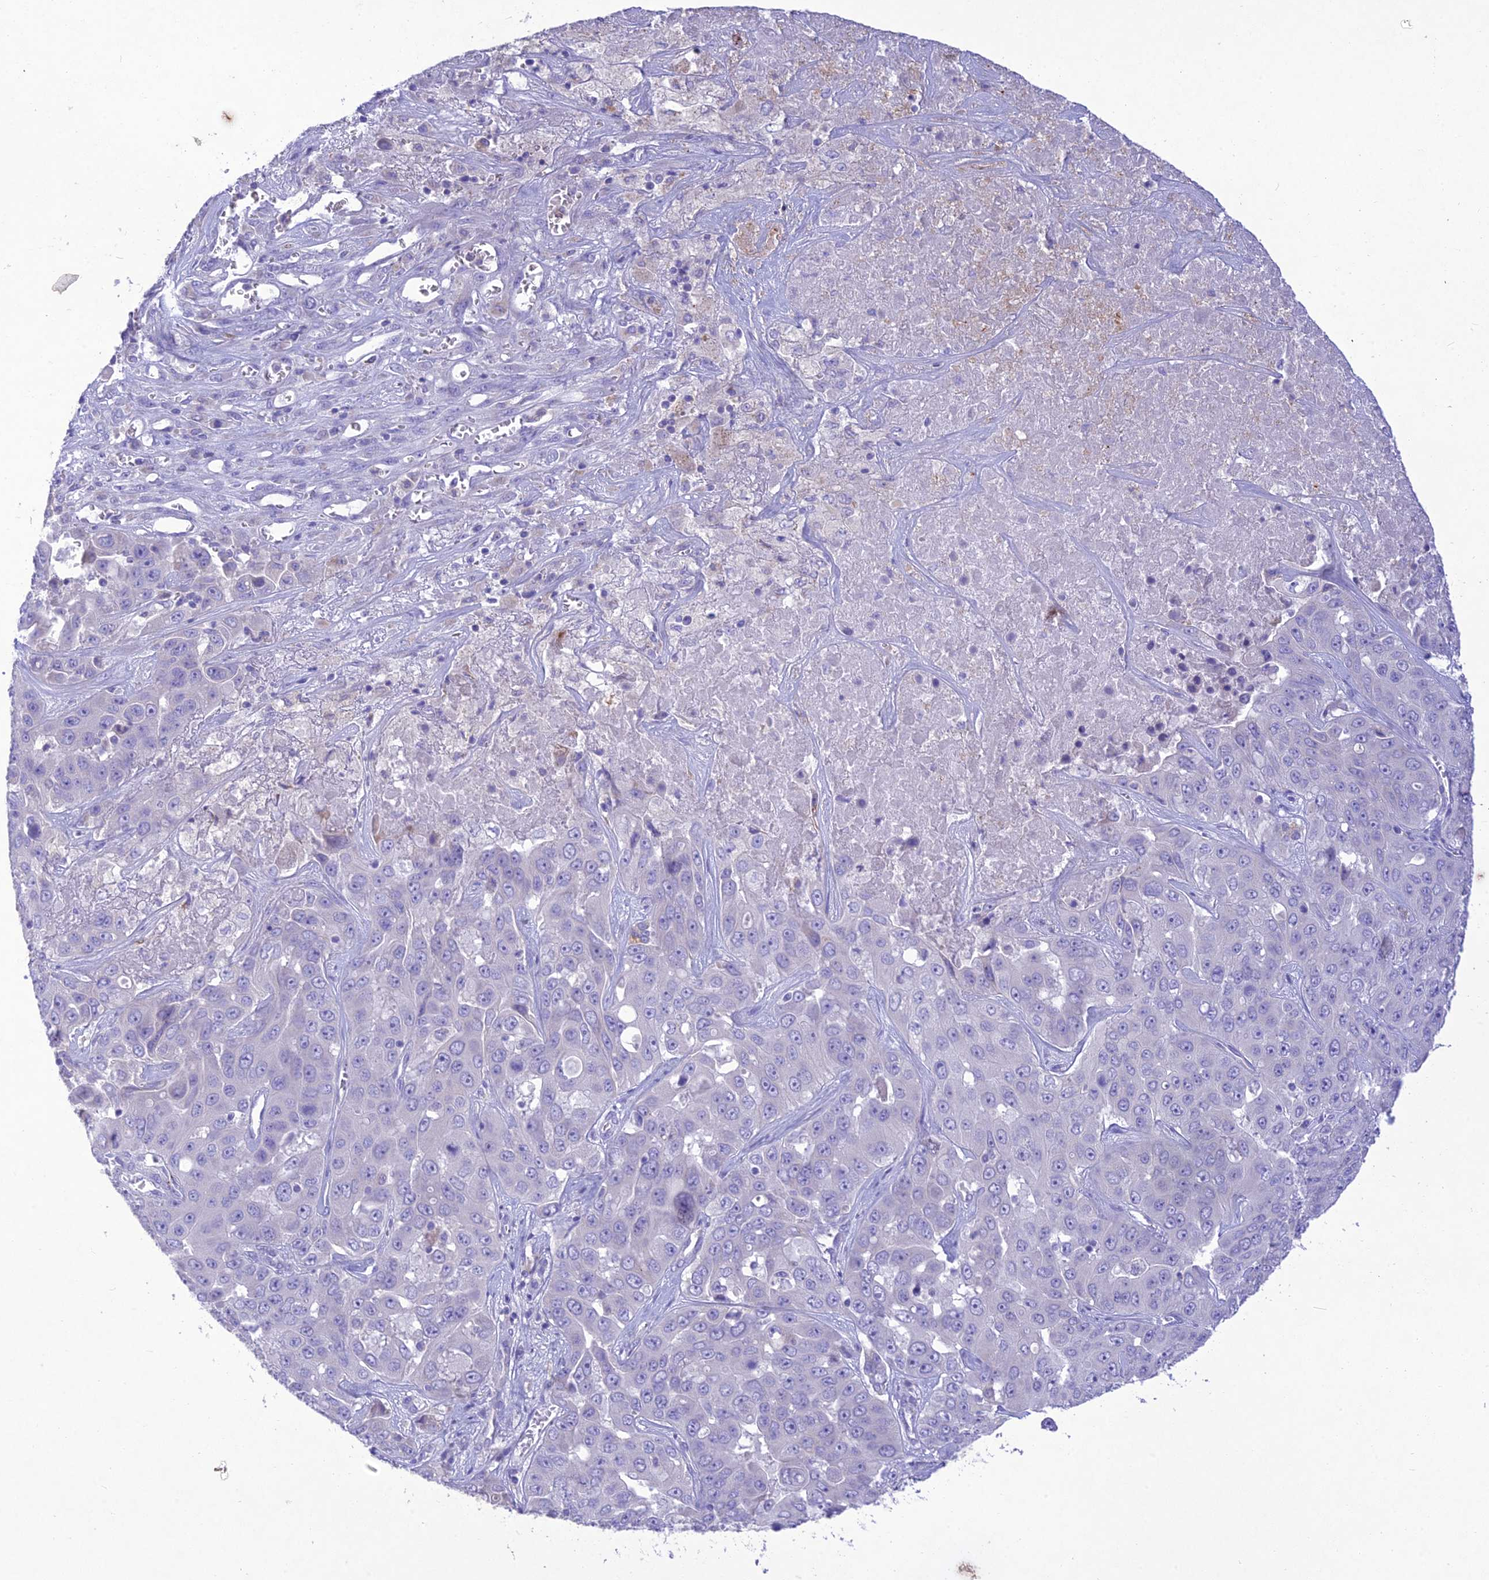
{"staining": {"intensity": "negative", "quantity": "none", "location": "none"}, "tissue": "liver cancer", "cell_type": "Tumor cells", "image_type": "cancer", "snomed": [{"axis": "morphology", "description": "Cholangiocarcinoma"}, {"axis": "topography", "description": "Liver"}], "caption": "A micrograph of liver cancer (cholangiocarcinoma) stained for a protein demonstrates no brown staining in tumor cells. (DAB immunohistochemistry (IHC) visualized using brightfield microscopy, high magnification).", "gene": "SLC13A5", "patient": {"sex": "female", "age": 52}}